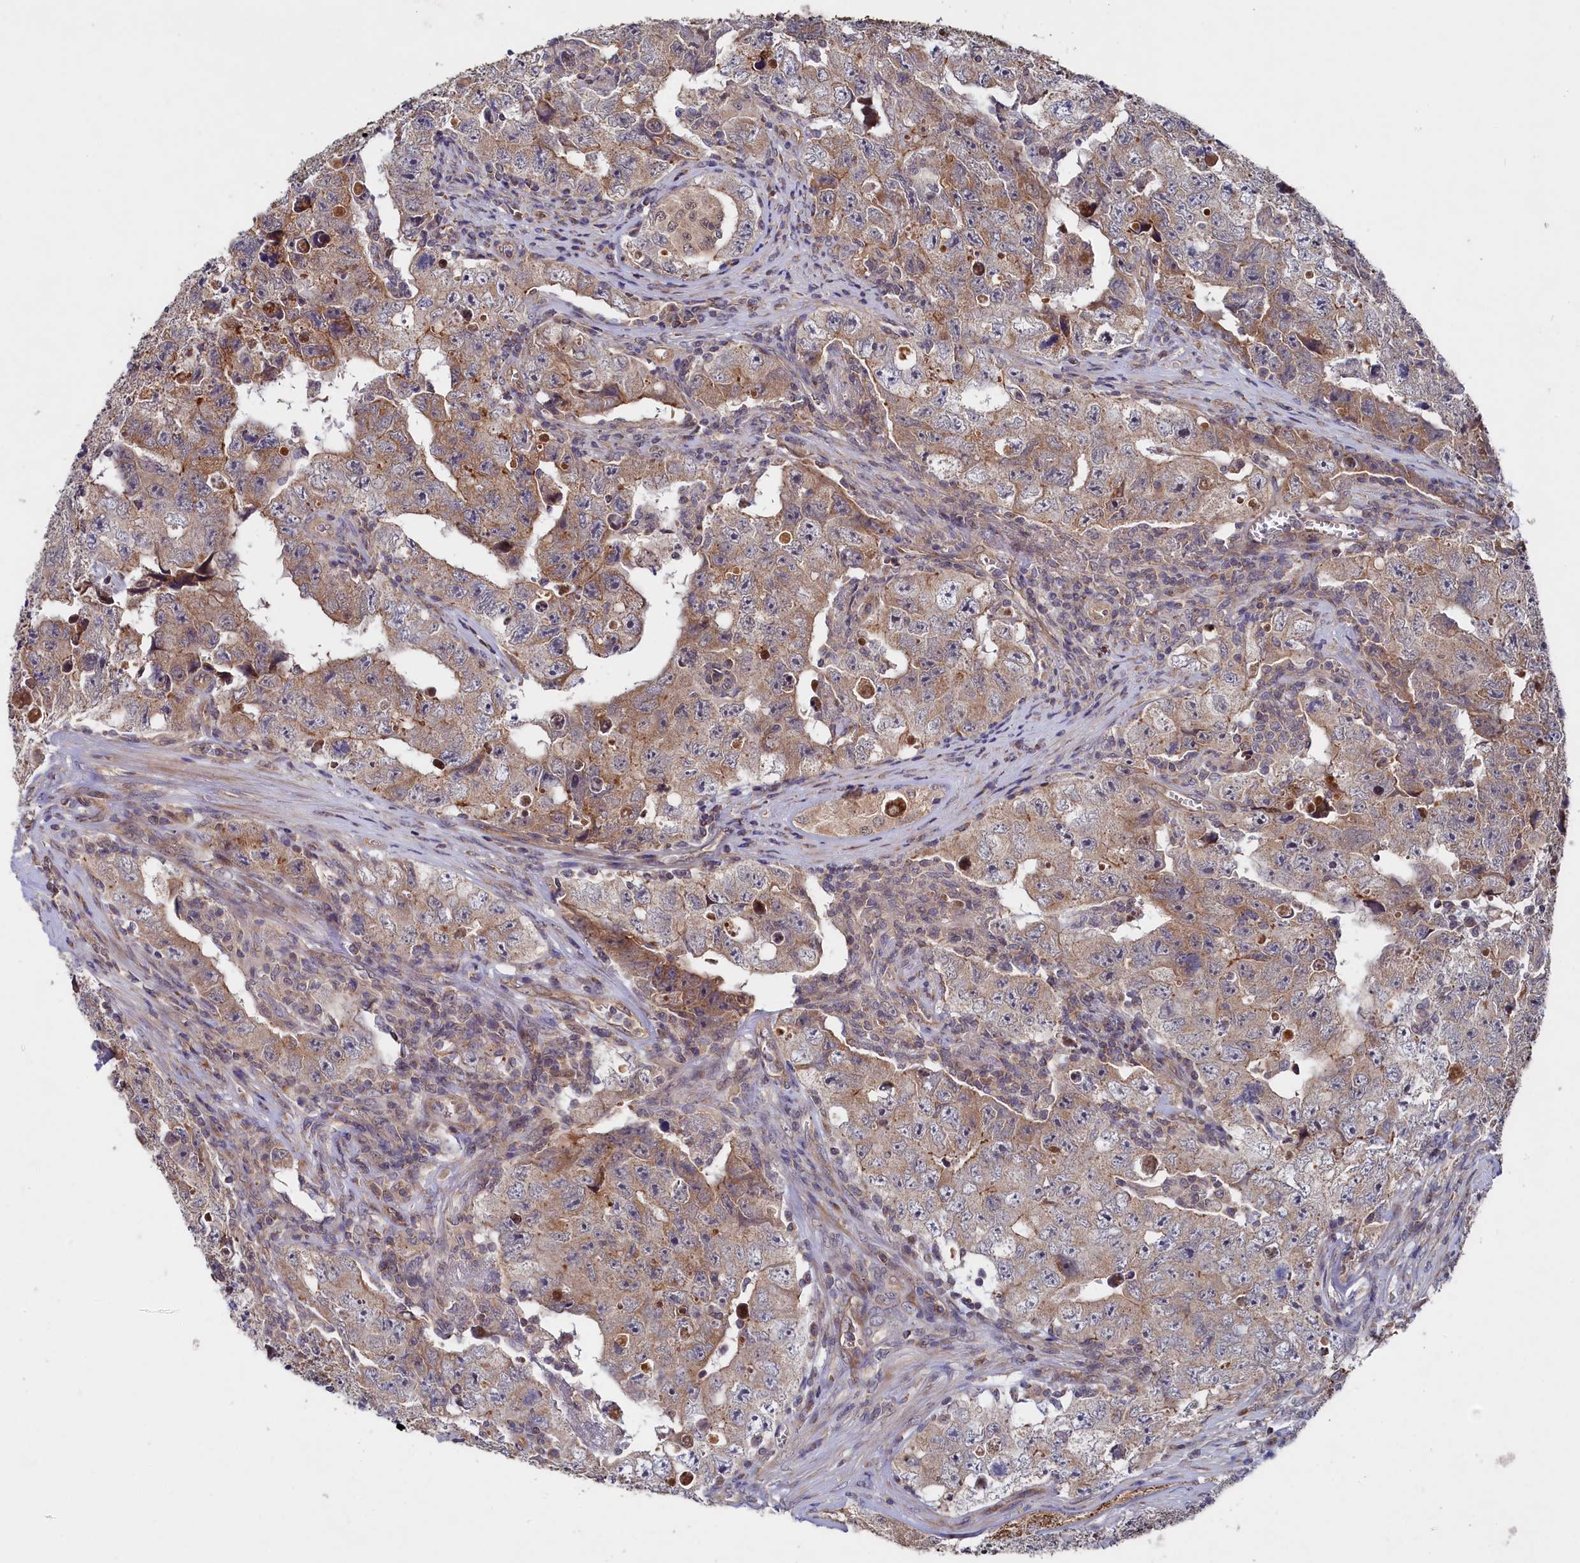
{"staining": {"intensity": "moderate", "quantity": "25%-75%", "location": "cytoplasmic/membranous"}, "tissue": "testis cancer", "cell_type": "Tumor cells", "image_type": "cancer", "snomed": [{"axis": "morphology", "description": "Carcinoma, Embryonal, NOS"}, {"axis": "topography", "description": "Testis"}], "caption": "Human testis cancer stained with a protein marker displays moderate staining in tumor cells.", "gene": "SUPV3L1", "patient": {"sex": "male", "age": 17}}